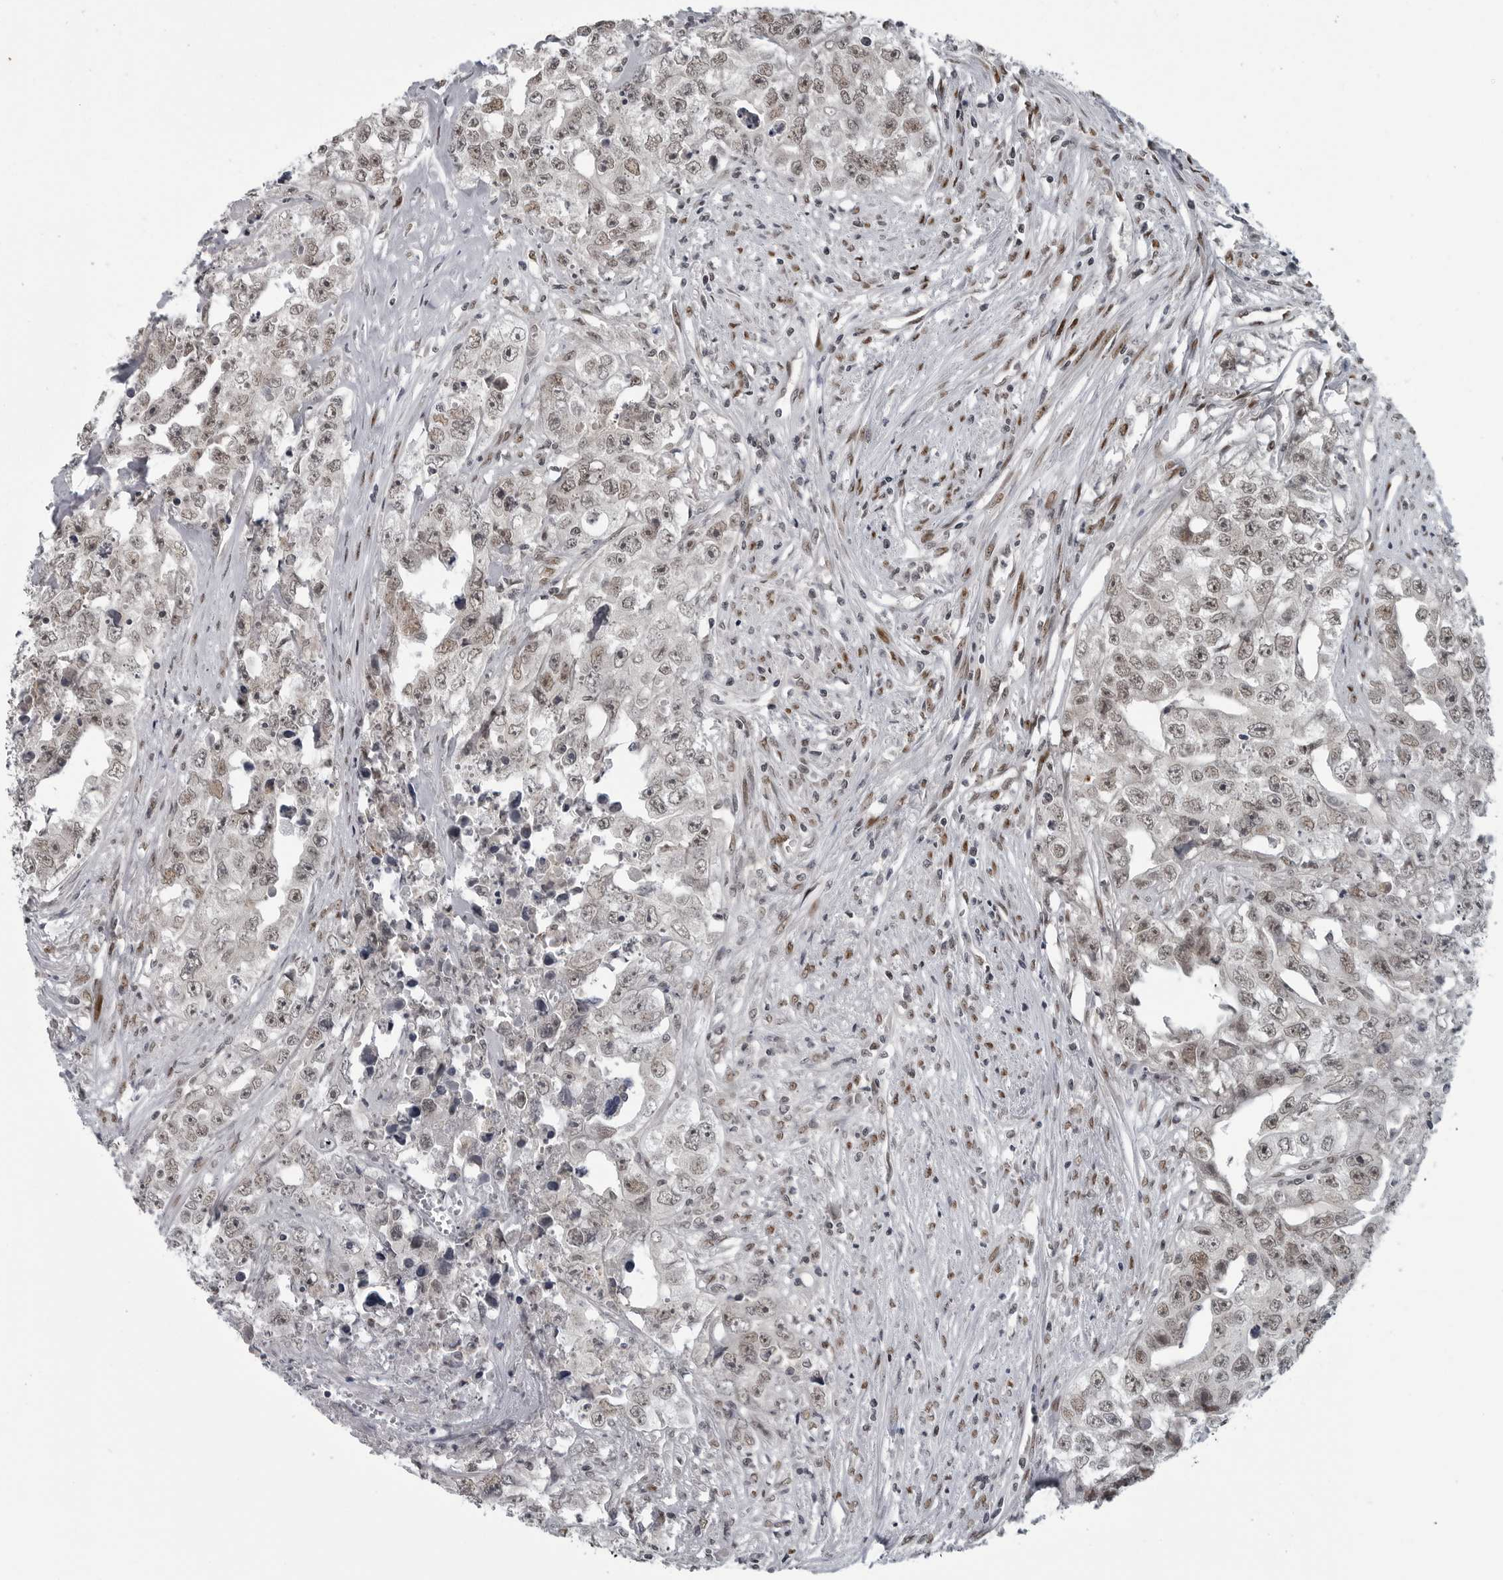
{"staining": {"intensity": "weak", "quantity": ">75%", "location": "nuclear"}, "tissue": "testis cancer", "cell_type": "Tumor cells", "image_type": "cancer", "snomed": [{"axis": "morphology", "description": "Seminoma, NOS"}, {"axis": "morphology", "description": "Carcinoma, Embryonal, NOS"}, {"axis": "topography", "description": "Testis"}], "caption": "Human testis cancer (seminoma) stained with a protein marker shows weak staining in tumor cells.", "gene": "C8orf58", "patient": {"sex": "male", "age": 43}}